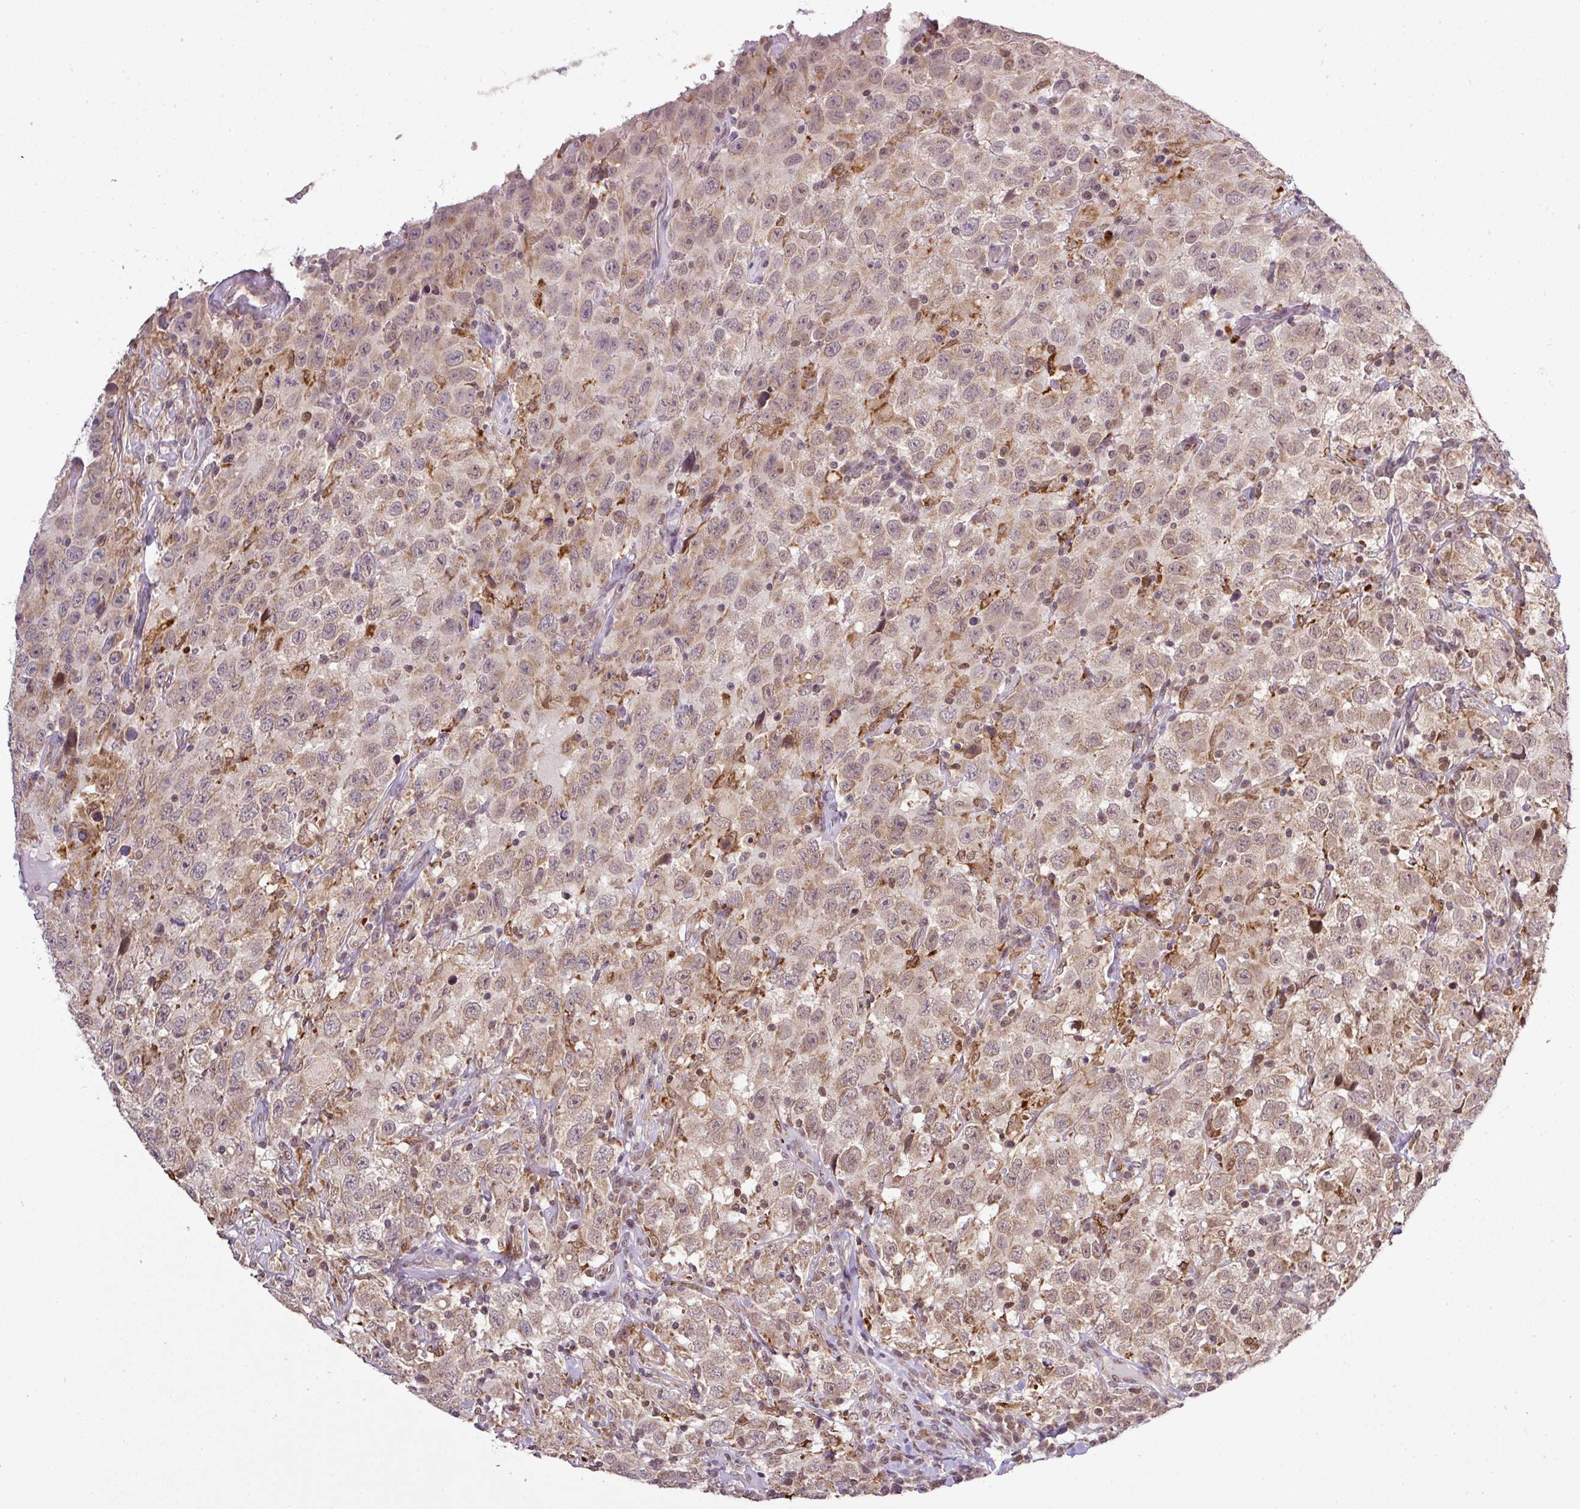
{"staining": {"intensity": "weak", "quantity": ">75%", "location": "cytoplasmic/membranous,nuclear"}, "tissue": "testis cancer", "cell_type": "Tumor cells", "image_type": "cancer", "snomed": [{"axis": "morphology", "description": "Seminoma, NOS"}, {"axis": "topography", "description": "Testis"}], "caption": "A micrograph showing weak cytoplasmic/membranous and nuclear staining in about >75% of tumor cells in seminoma (testis), as visualized by brown immunohistochemical staining.", "gene": "SMCO4", "patient": {"sex": "male", "age": 41}}